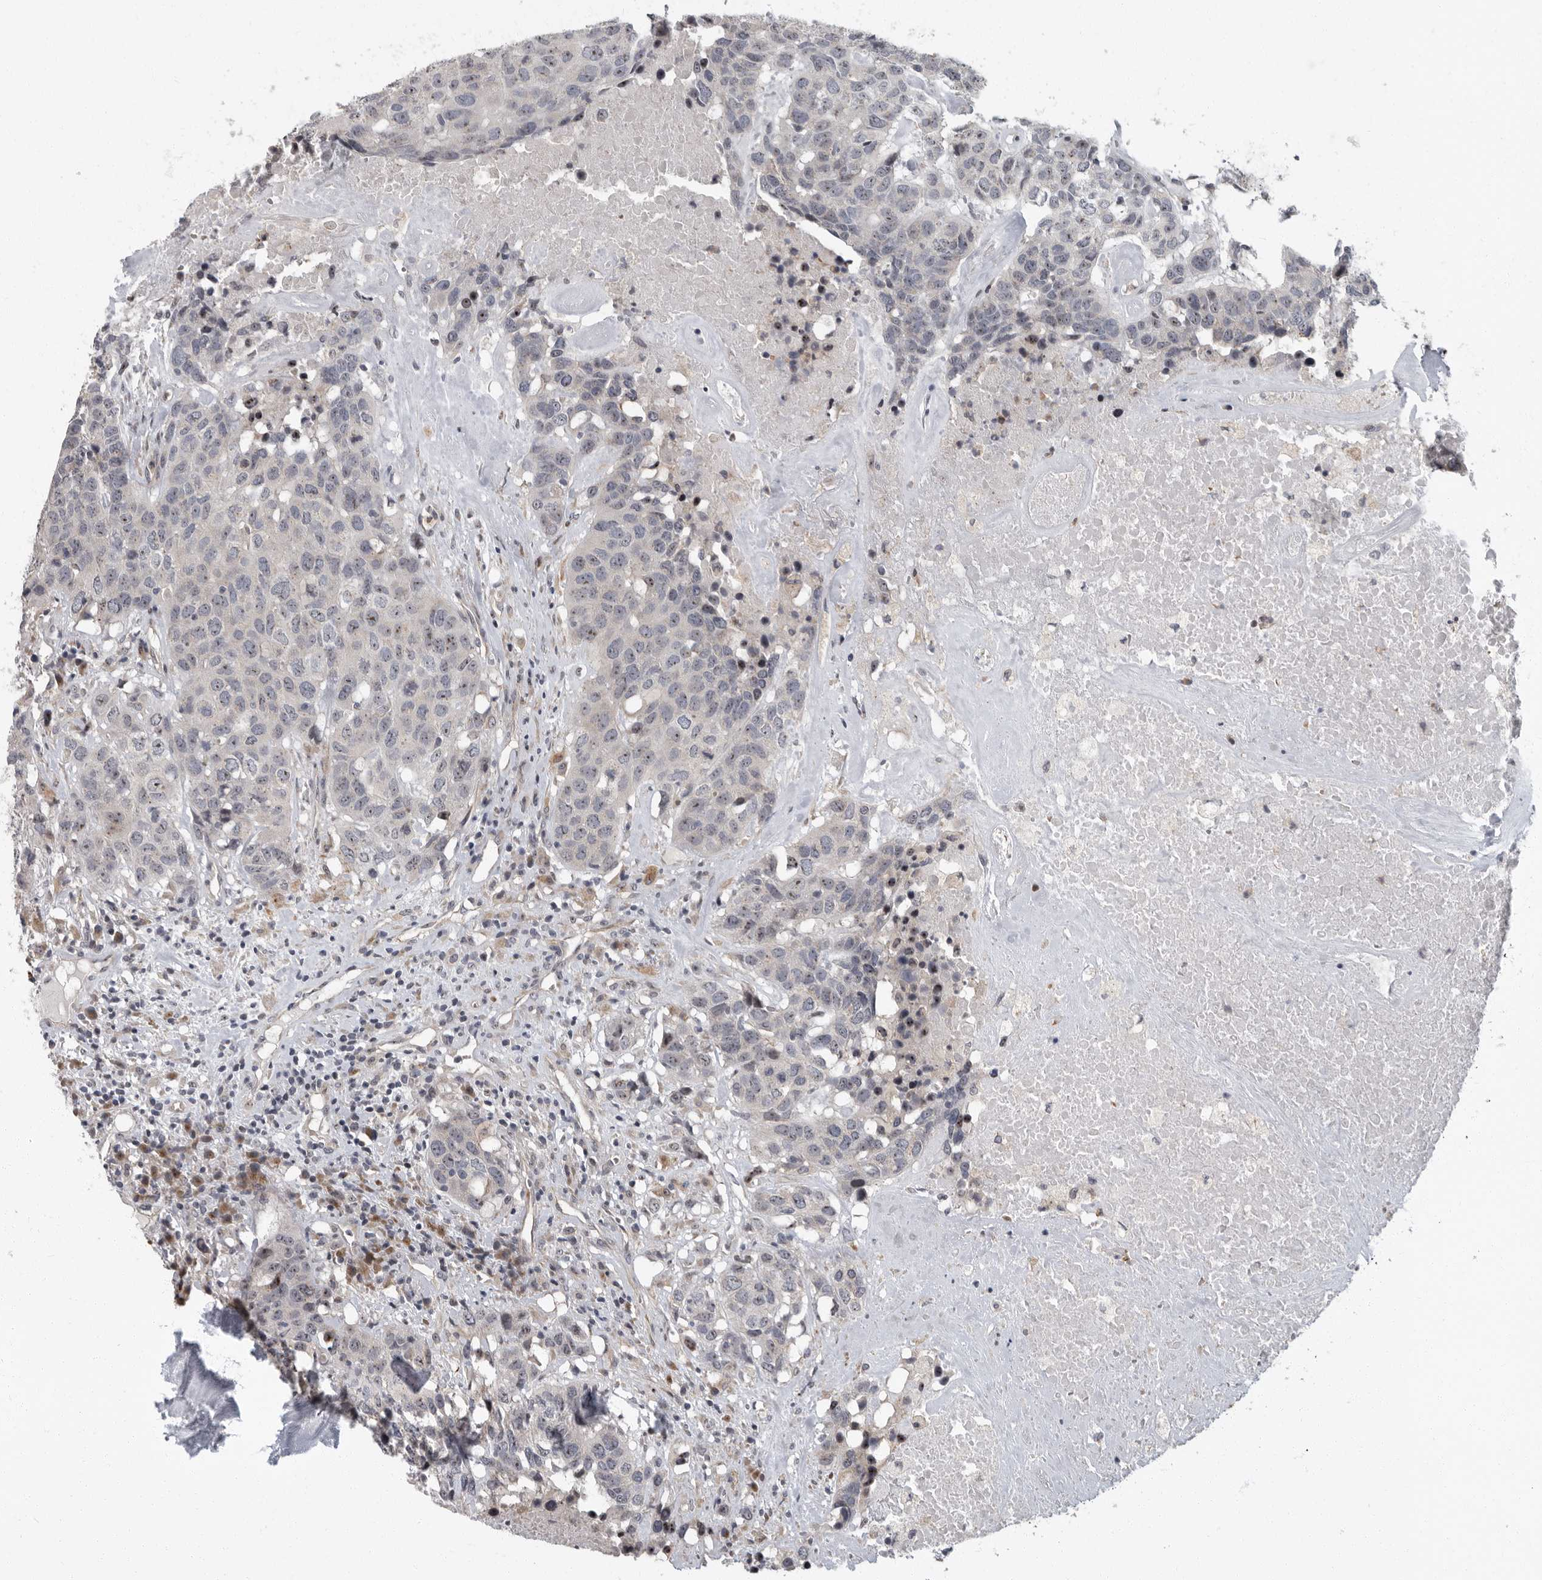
{"staining": {"intensity": "weak", "quantity": "25%-75%", "location": "nuclear"}, "tissue": "head and neck cancer", "cell_type": "Tumor cells", "image_type": "cancer", "snomed": [{"axis": "morphology", "description": "Squamous cell carcinoma, NOS"}, {"axis": "topography", "description": "Head-Neck"}], "caption": "Protein staining of head and neck cancer tissue displays weak nuclear staining in about 25%-75% of tumor cells. (DAB (3,3'-diaminobenzidine) IHC, brown staining for protein, blue staining for nuclei).", "gene": "PDCD11", "patient": {"sex": "male", "age": 66}}